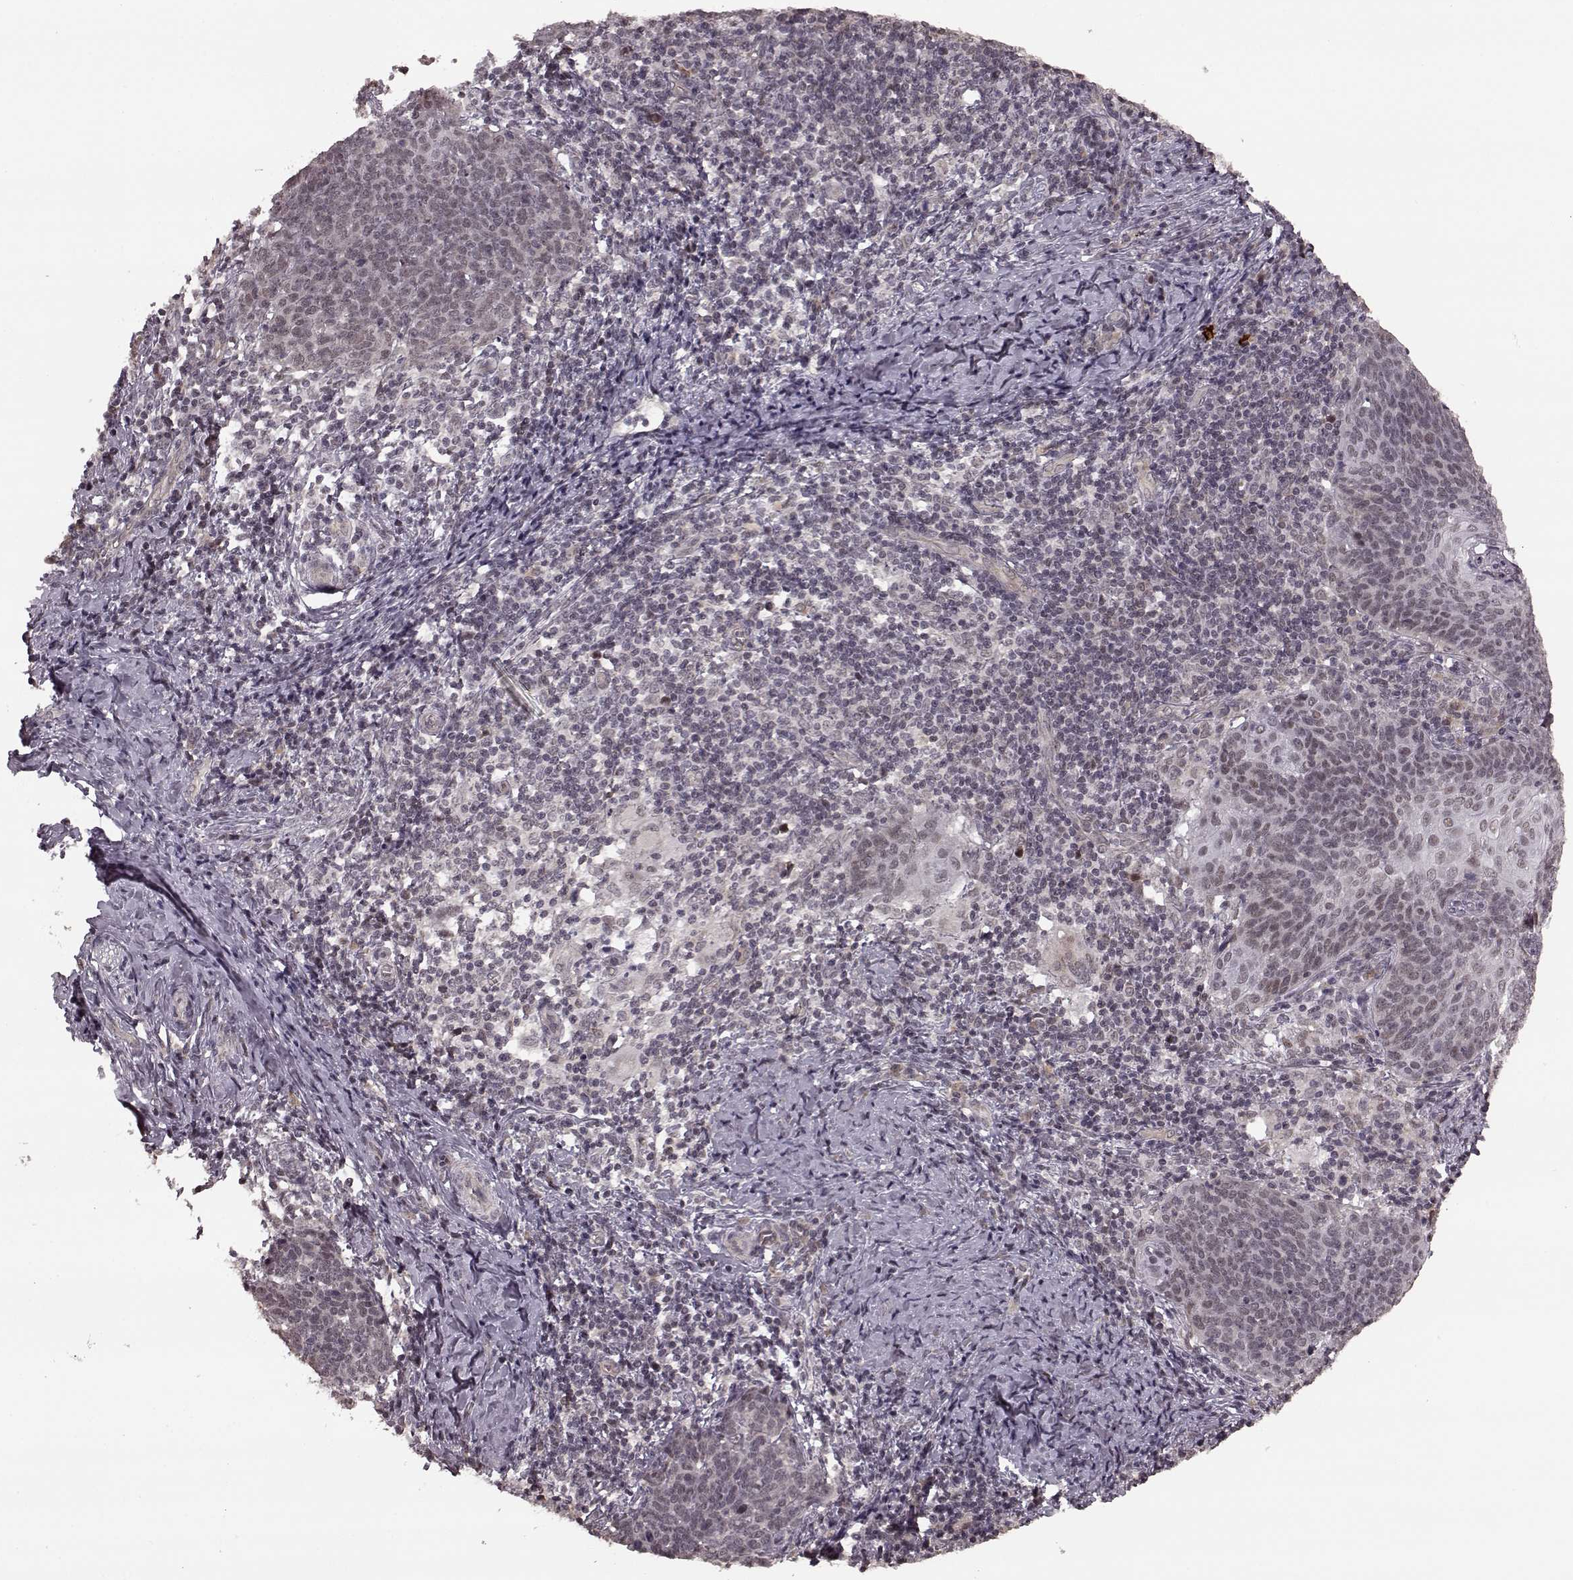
{"staining": {"intensity": "weak", "quantity": "<25%", "location": "nuclear"}, "tissue": "cervical cancer", "cell_type": "Tumor cells", "image_type": "cancer", "snomed": [{"axis": "morphology", "description": "Normal tissue, NOS"}, {"axis": "morphology", "description": "Squamous cell carcinoma, NOS"}, {"axis": "topography", "description": "Cervix"}], "caption": "Image shows no protein expression in tumor cells of squamous cell carcinoma (cervical) tissue.", "gene": "PLCB4", "patient": {"sex": "female", "age": 39}}